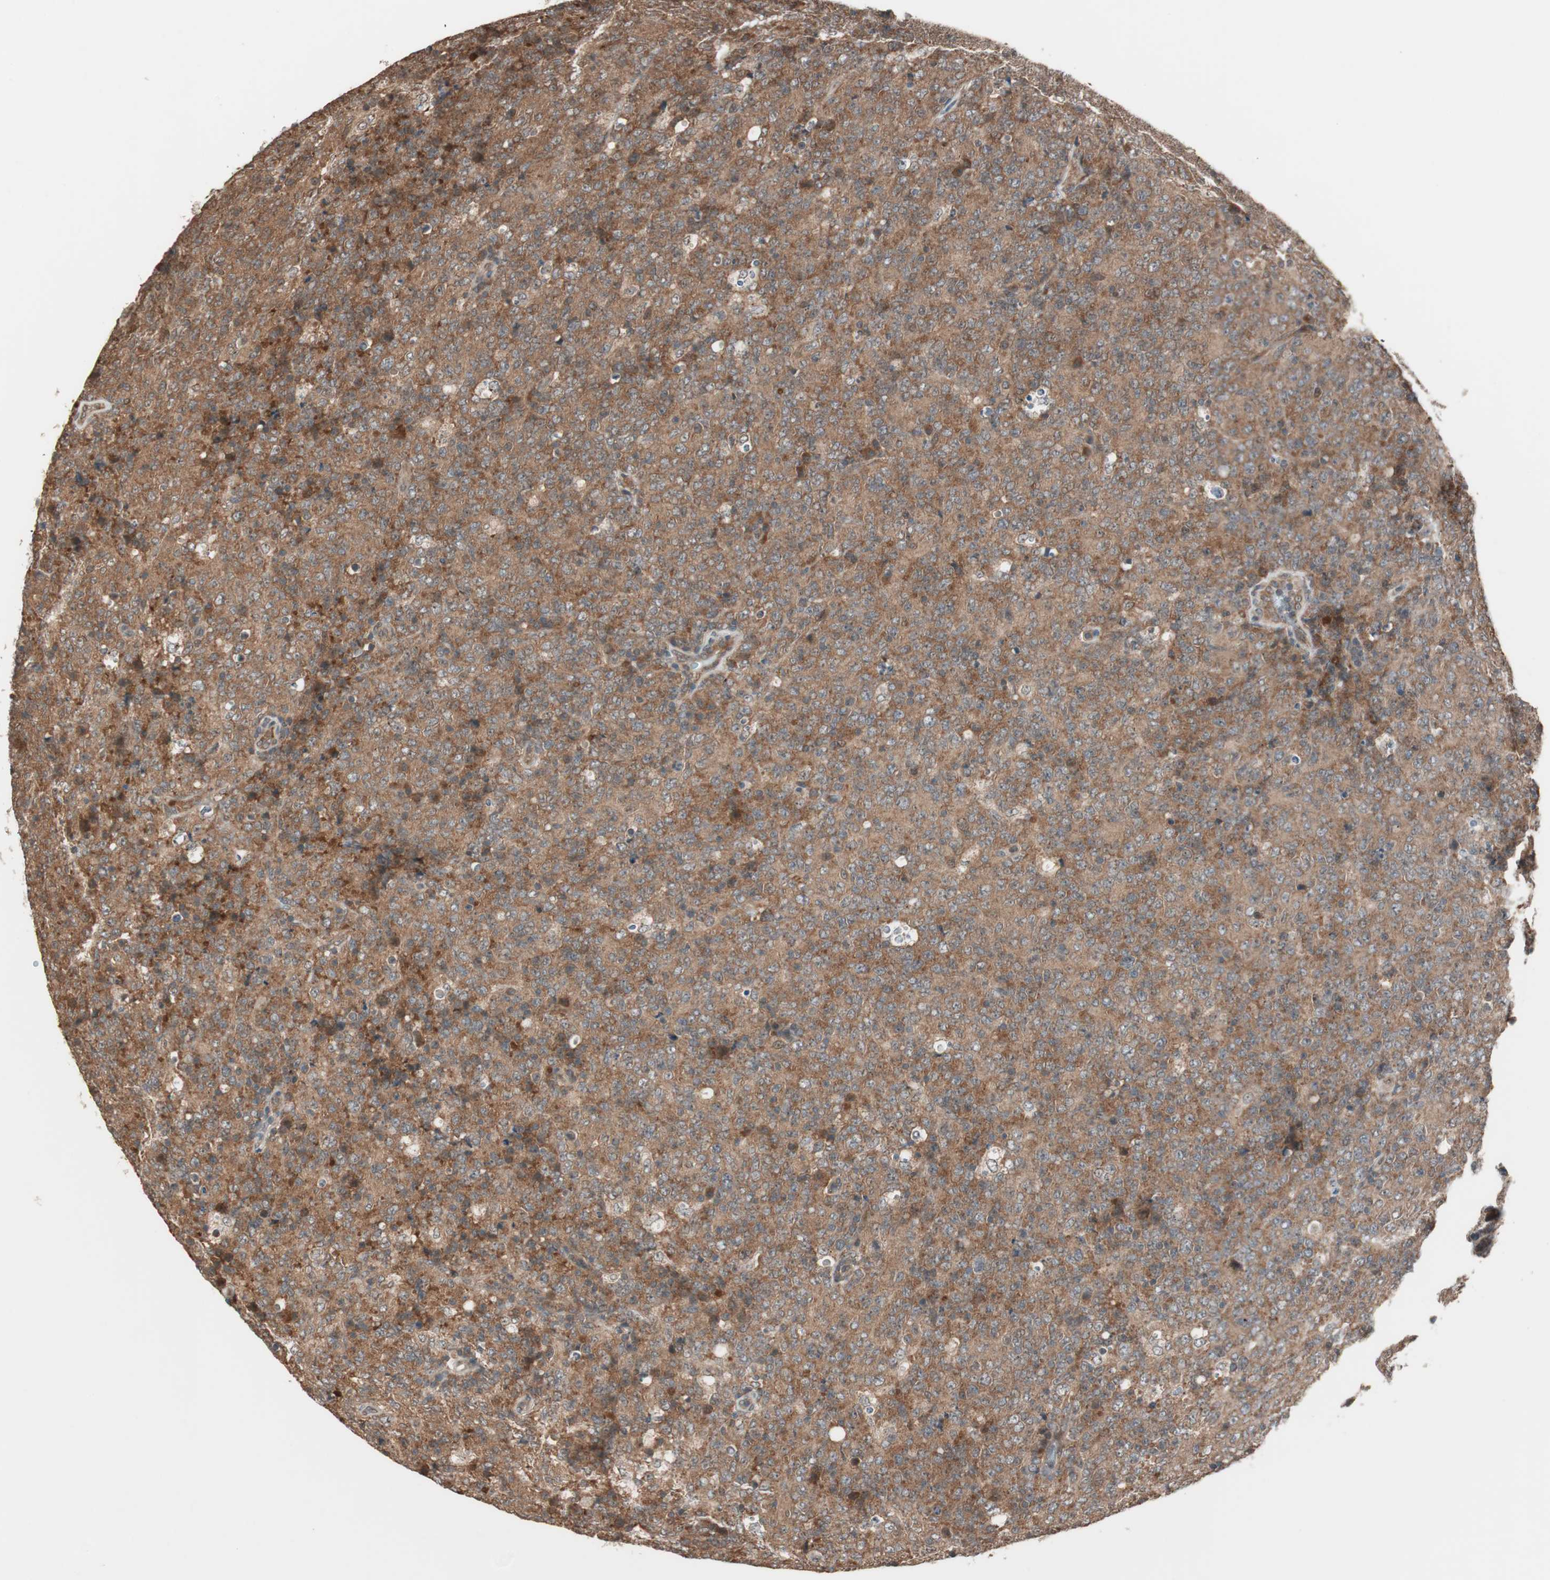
{"staining": {"intensity": "strong", "quantity": ">75%", "location": "cytoplasmic/membranous"}, "tissue": "lymphoma", "cell_type": "Tumor cells", "image_type": "cancer", "snomed": [{"axis": "morphology", "description": "Malignant lymphoma, non-Hodgkin's type, High grade"}, {"axis": "topography", "description": "Tonsil"}], "caption": "This is a micrograph of IHC staining of lymphoma, which shows strong positivity in the cytoplasmic/membranous of tumor cells.", "gene": "FBXO5", "patient": {"sex": "female", "age": 36}}